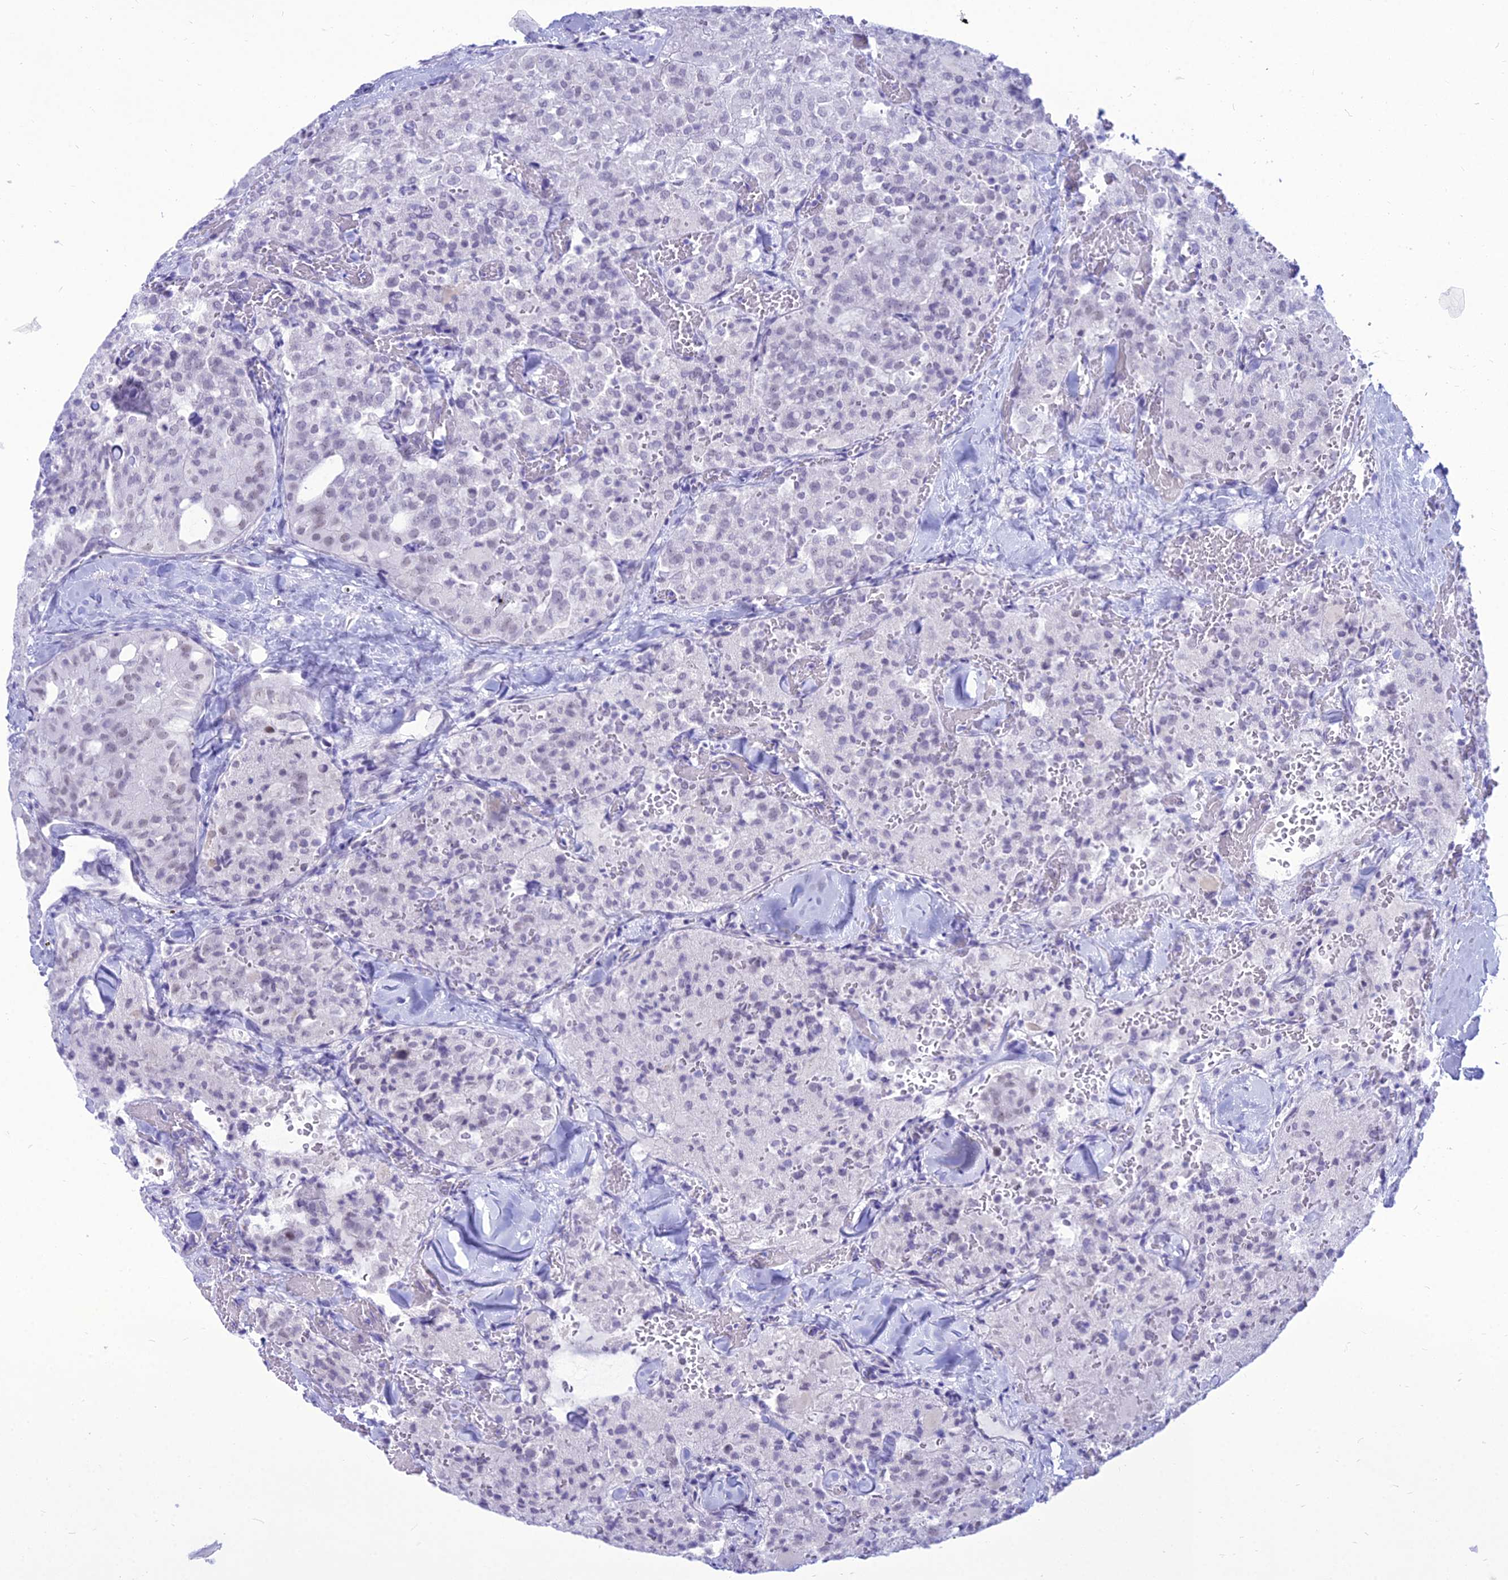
{"staining": {"intensity": "weak", "quantity": "<25%", "location": "nuclear"}, "tissue": "thyroid cancer", "cell_type": "Tumor cells", "image_type": "cancer", "snomed": [{"axis": "morphology", "description": "Follicular adenoma carcinoma, NOS"}, {"axis": "topography", "description": "Thyroid gland"}], "caption": "This histopathology image is of thyroid cancer stained with IHC to label a protein in brown with the nuclei are counter-stained blue. There is no positivity in tumor cells.", "gene": "DHX40", "patient": {"sex": "male", "age": 75}}